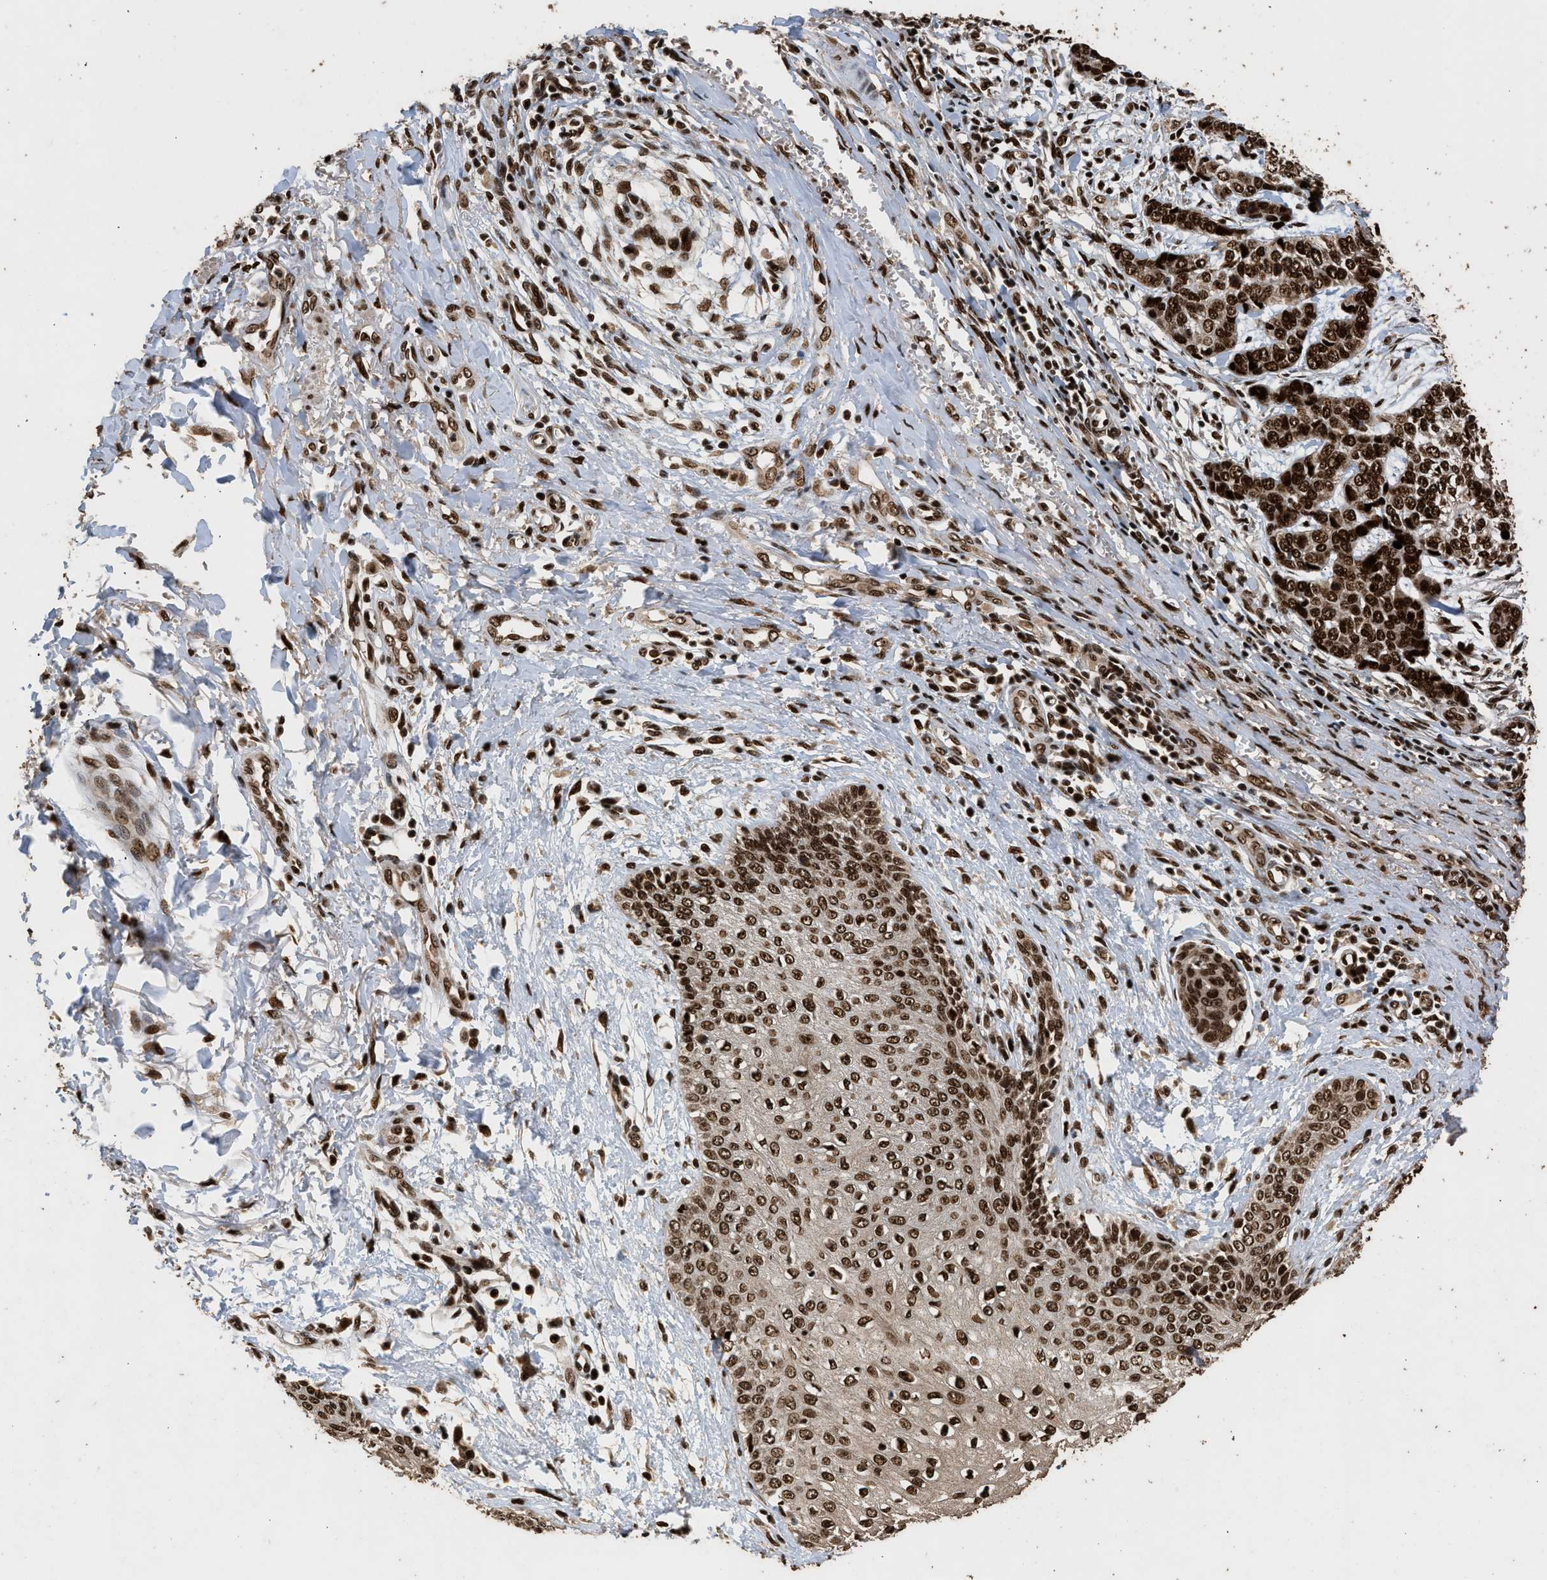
{"staining": {"intensity": "strong", "quantity": ">75%", "location": "nuclear"}, "tissue": "skin cancer", "cell_type": "Tumor cells", "image_type": "cancer", "snomed": [{"axis": "morphology", "description": "Basal cell carcinoma"}, {"axis": "topography", "description": "Skin"}], "caption": "DAB immunohistochemical staining of human skin cancer displays strong nuclear protein expression in about >75% of tumor cells. Ihc stains the protein in brown and the nuclei are stained blue.", "gene": "PPP4R3B", "patient": {"sex": "female", "age": 64}}